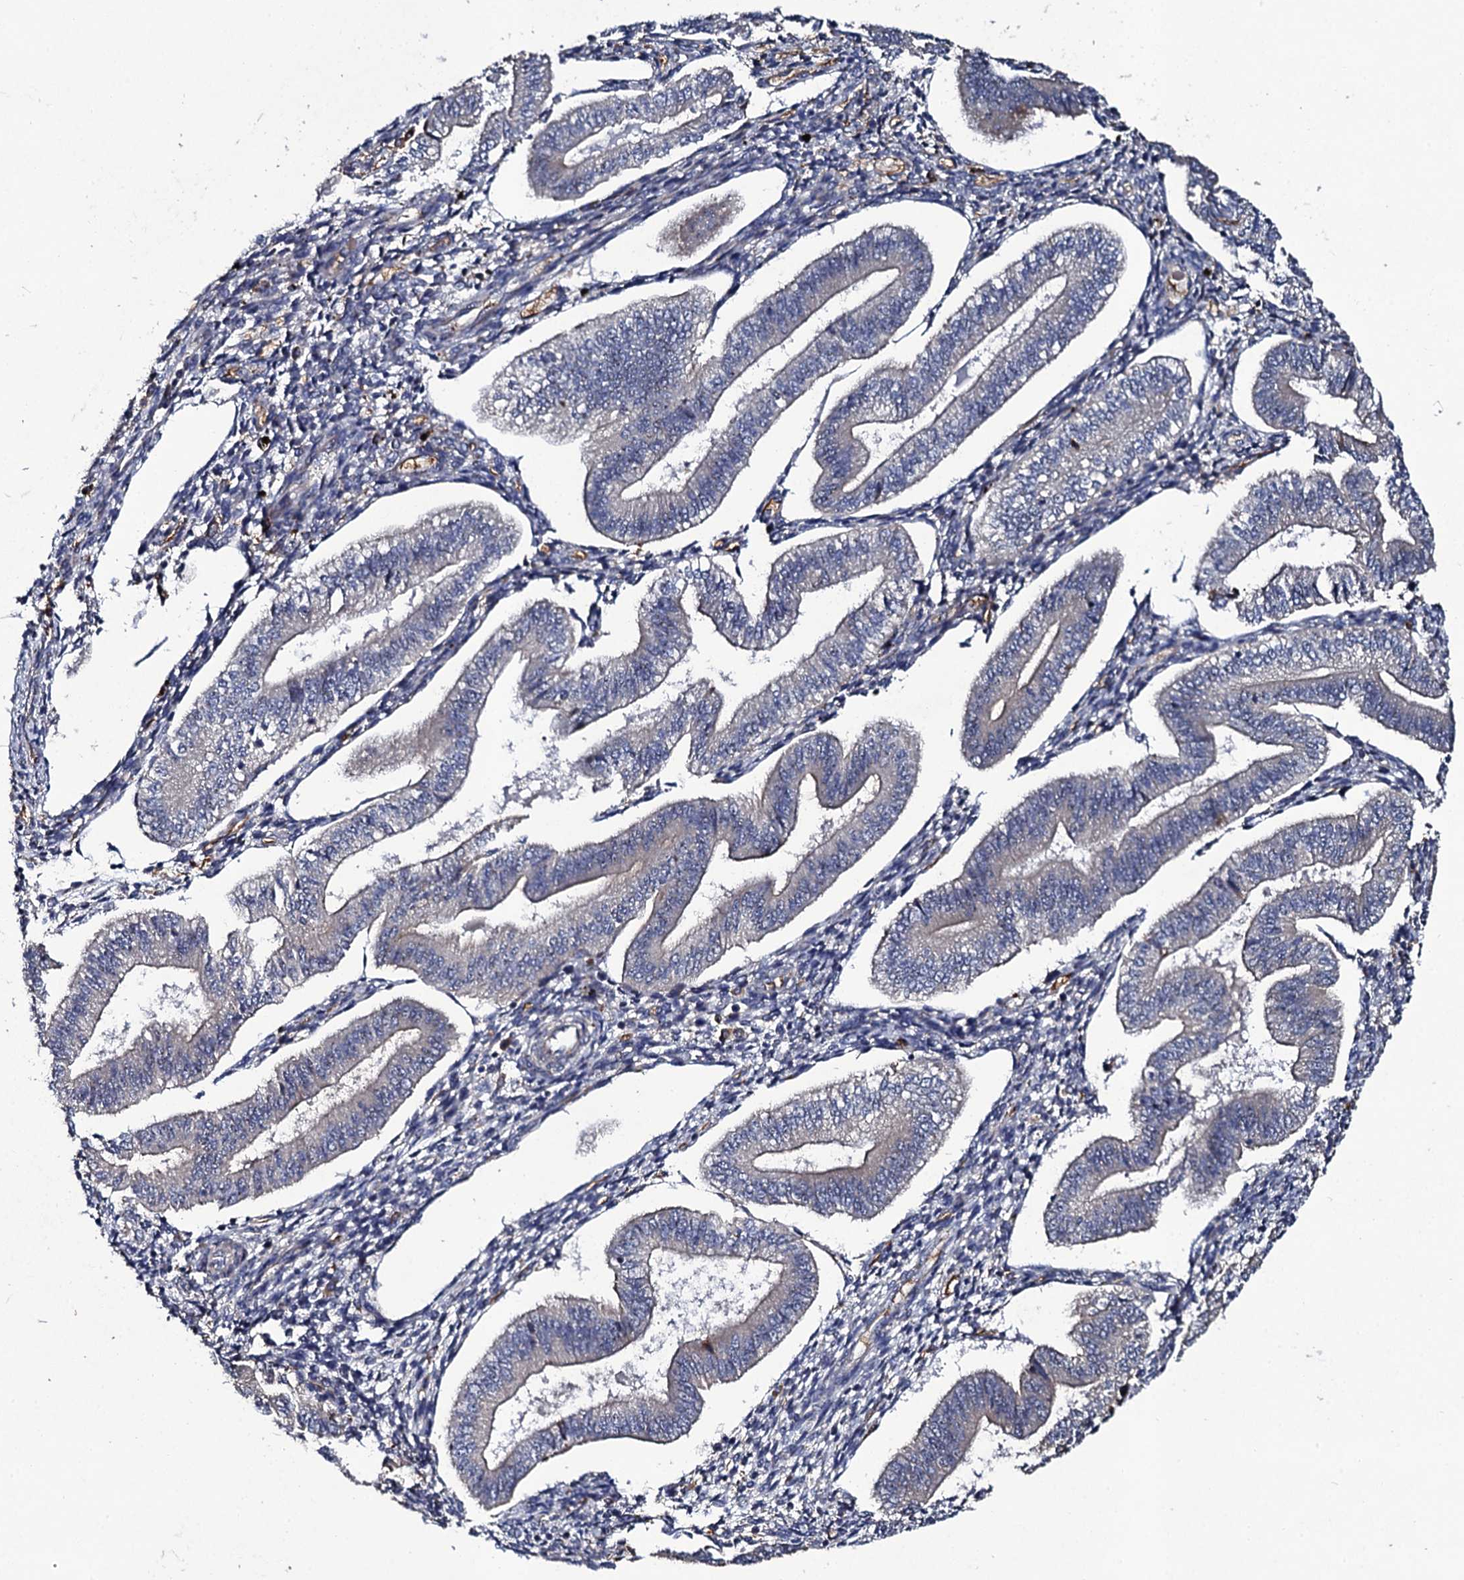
{"staining": {"intensity": "negative", "quantity": "none", "location": "none"}, "tissue": "endometrium", "cell_type": "Cells in endometrial stroma", "image_type": "normal", "snomed": [{"axis": "morphology", "description": "Normal tissue, NOS"}, {"axis": "topography", "description": "Endometrium"}], "caption": "High power microscopy image of an immunohistochemistry (IHC) micrograph of unremarkable endometrium, revealing no significant staining in cells in endometrial stroma. (DAB immunohistochemistry (IHC), high magnification).", "gene": "LRRC28", "patient": {"sex": "female", "age": 34}}